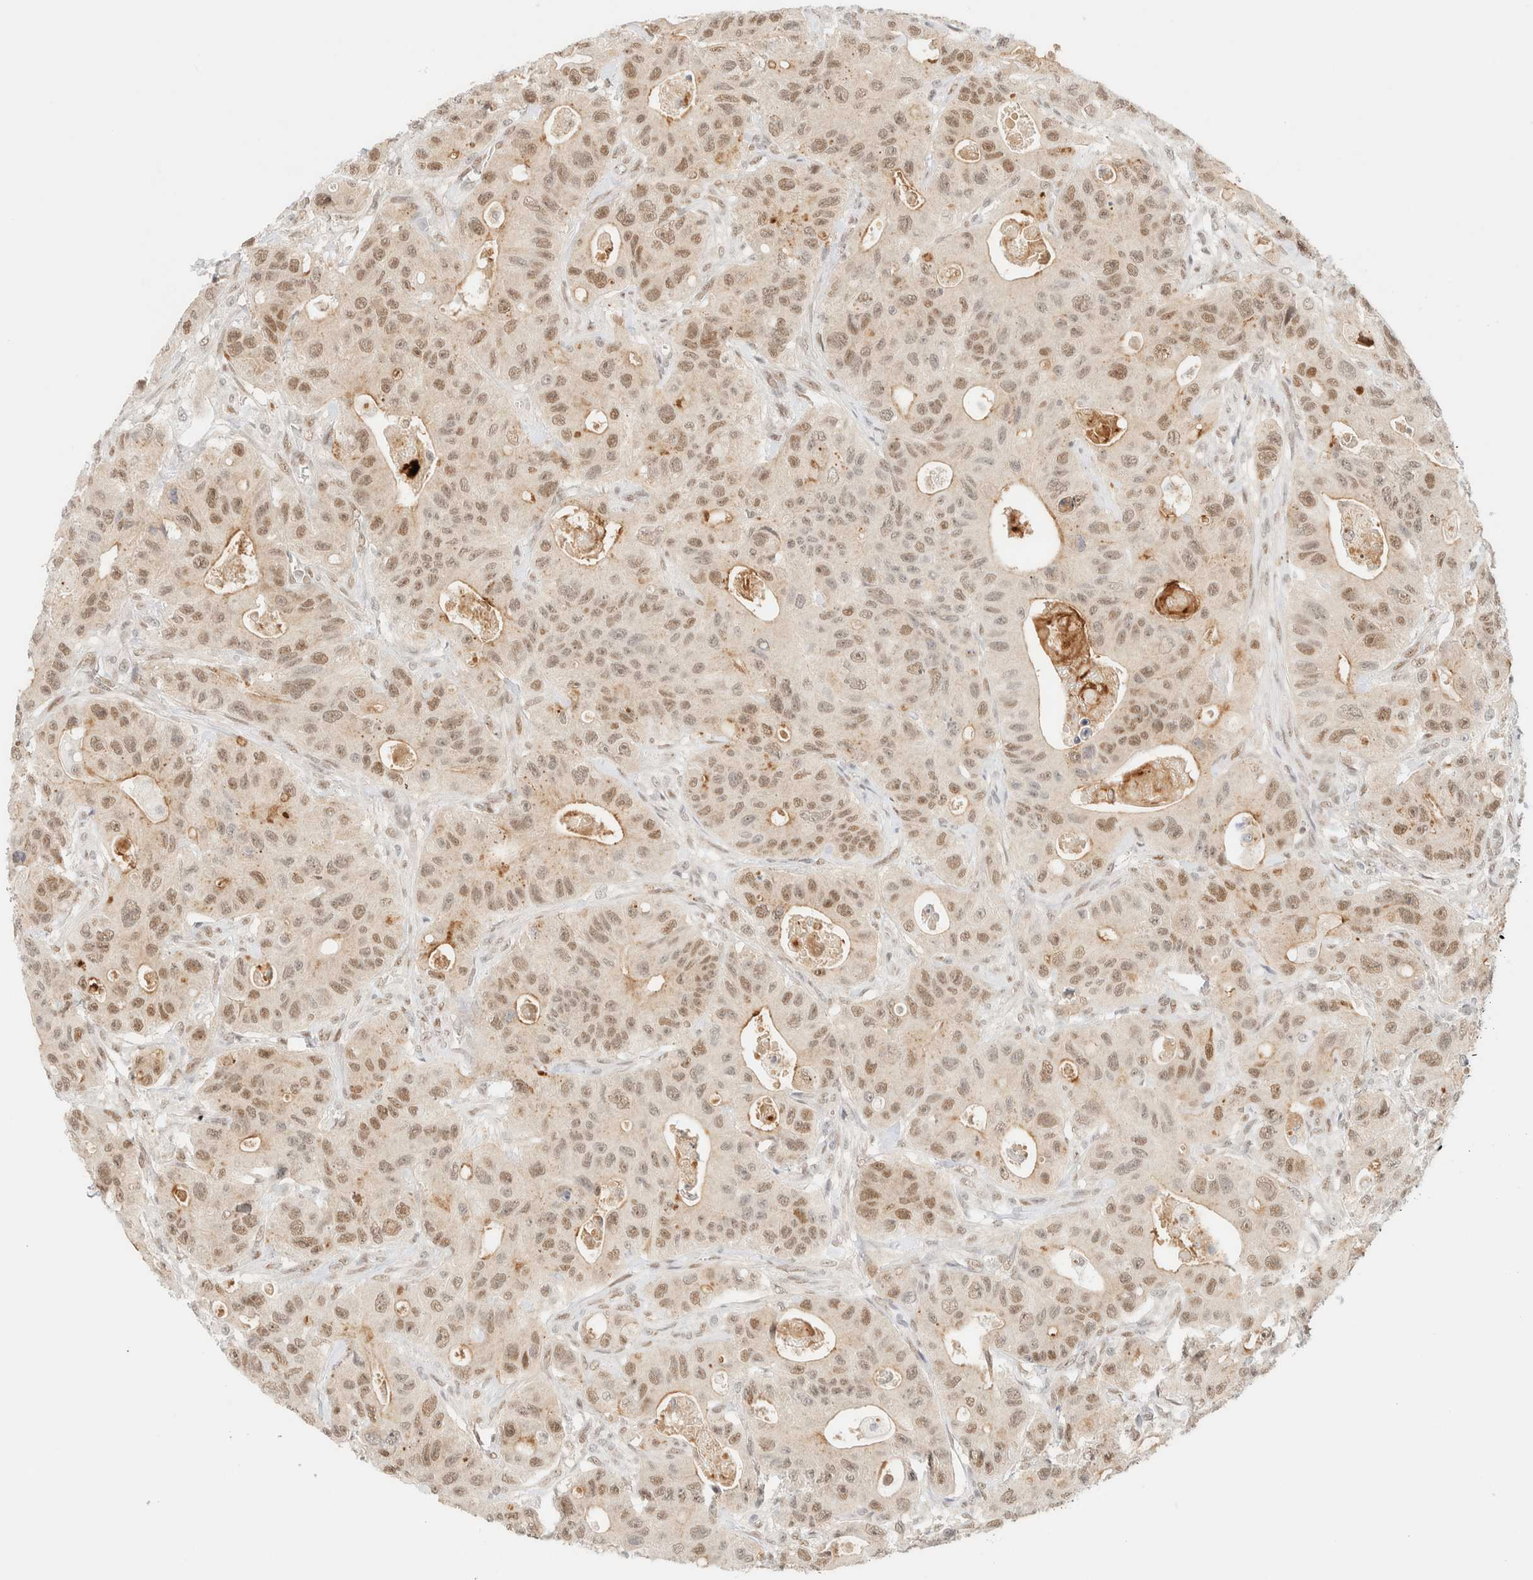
{"staining": {"intensity": "moderate", "quantity": "25%-75%", "location": "cytoplasmic/membranous,nuclear"}, "tissue": "colorectal cancer", "cell_type": "Tumor cells", "image_type": "cancer", "snomed": [{"axis": "morphology", "description": "Adenocarcinoma, NOS"}, {"axis": "topography", "description": "Colon"}], "caption": "Moderate cytoplasmic/membranous and nuclear staining is identified in approximately 25%-75% of tumor cells in colorectal adenocarcinoma. (DAB = brown stain, brightfield microscopy at high magnification).", "gene": "PYGO2", "patient": {"sex": "female", "age": 46}}